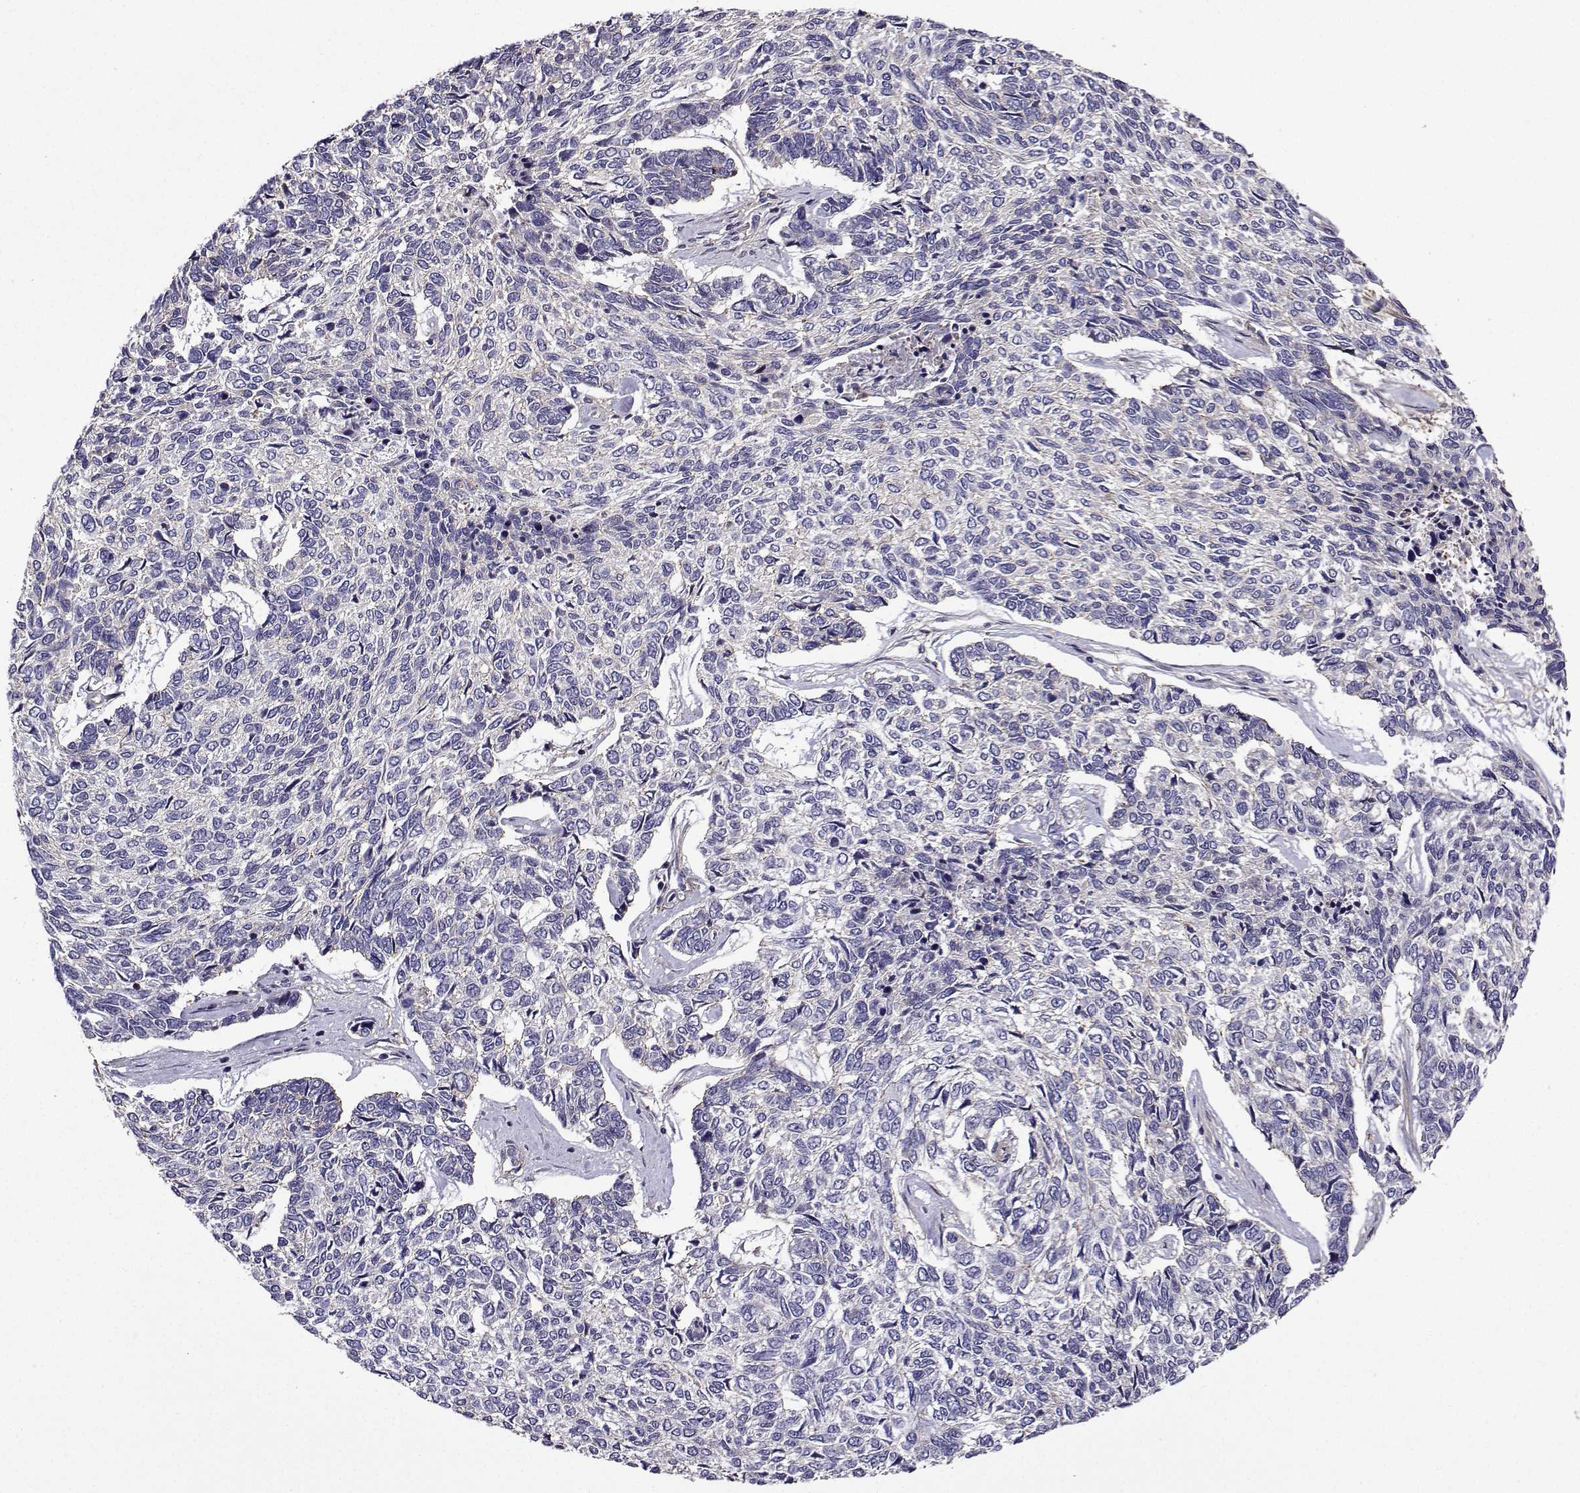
{"staining": {"intensity": "negative", "quantity": "none", "location": "none"}, "tissue": "skin cancer", "cell_type": "Tumor cells", "image_type": "cancer", "snomed": [{"axis": "morphology", "description": "Basal cell carcinoma"}, {"axis": "topography", "description": "Skin"}], "caption": "This is a histopathology image of IHC staining of basal cell carcinoma (skin), which shows no staining in tumor cells.", "gene": "ITGB8", "patient": {"sex": "female", "age": 65}}